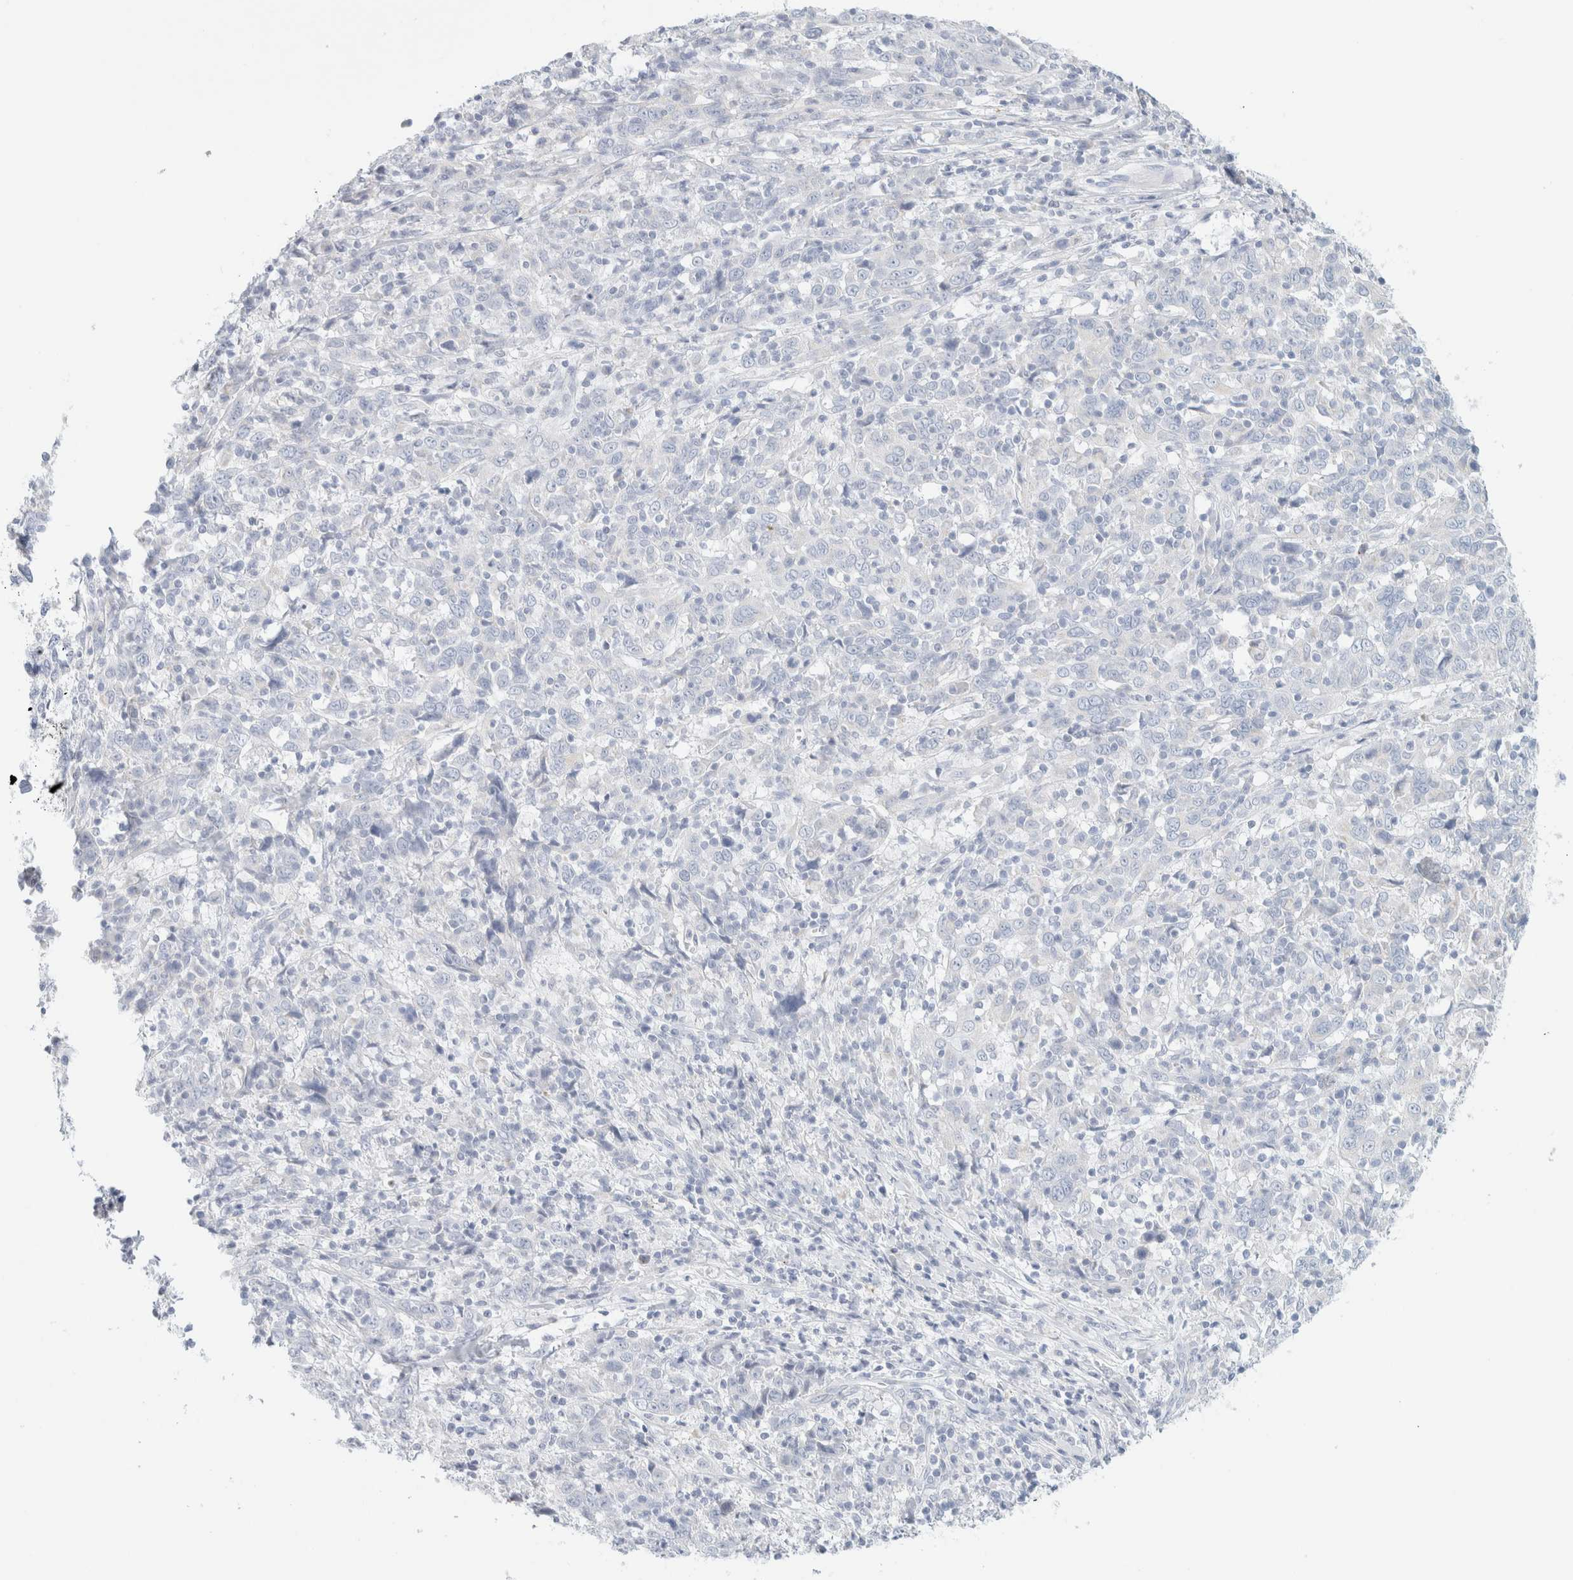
{"staining": {"intensity": "negative", "quantity": "none", "location": "none"}, "tissue": "cervical cancer", "cell_type": "Tumor cells", "image_type": "cancer", "snomed": [{"axis": "morphology", "description": "Squamous cell carcinoma, NOS"}, {"axis": "topography", "description": "Cervix"}], "caption": "This micrograph is of cervical cancer stained with immunohistochemistry (IHC) to label a protein in brown with the nuclei are counter-stained blue. There is no expression in tumor cells.", "gene": "HEXD", "patient": {"sex": "female", "age": 46}}